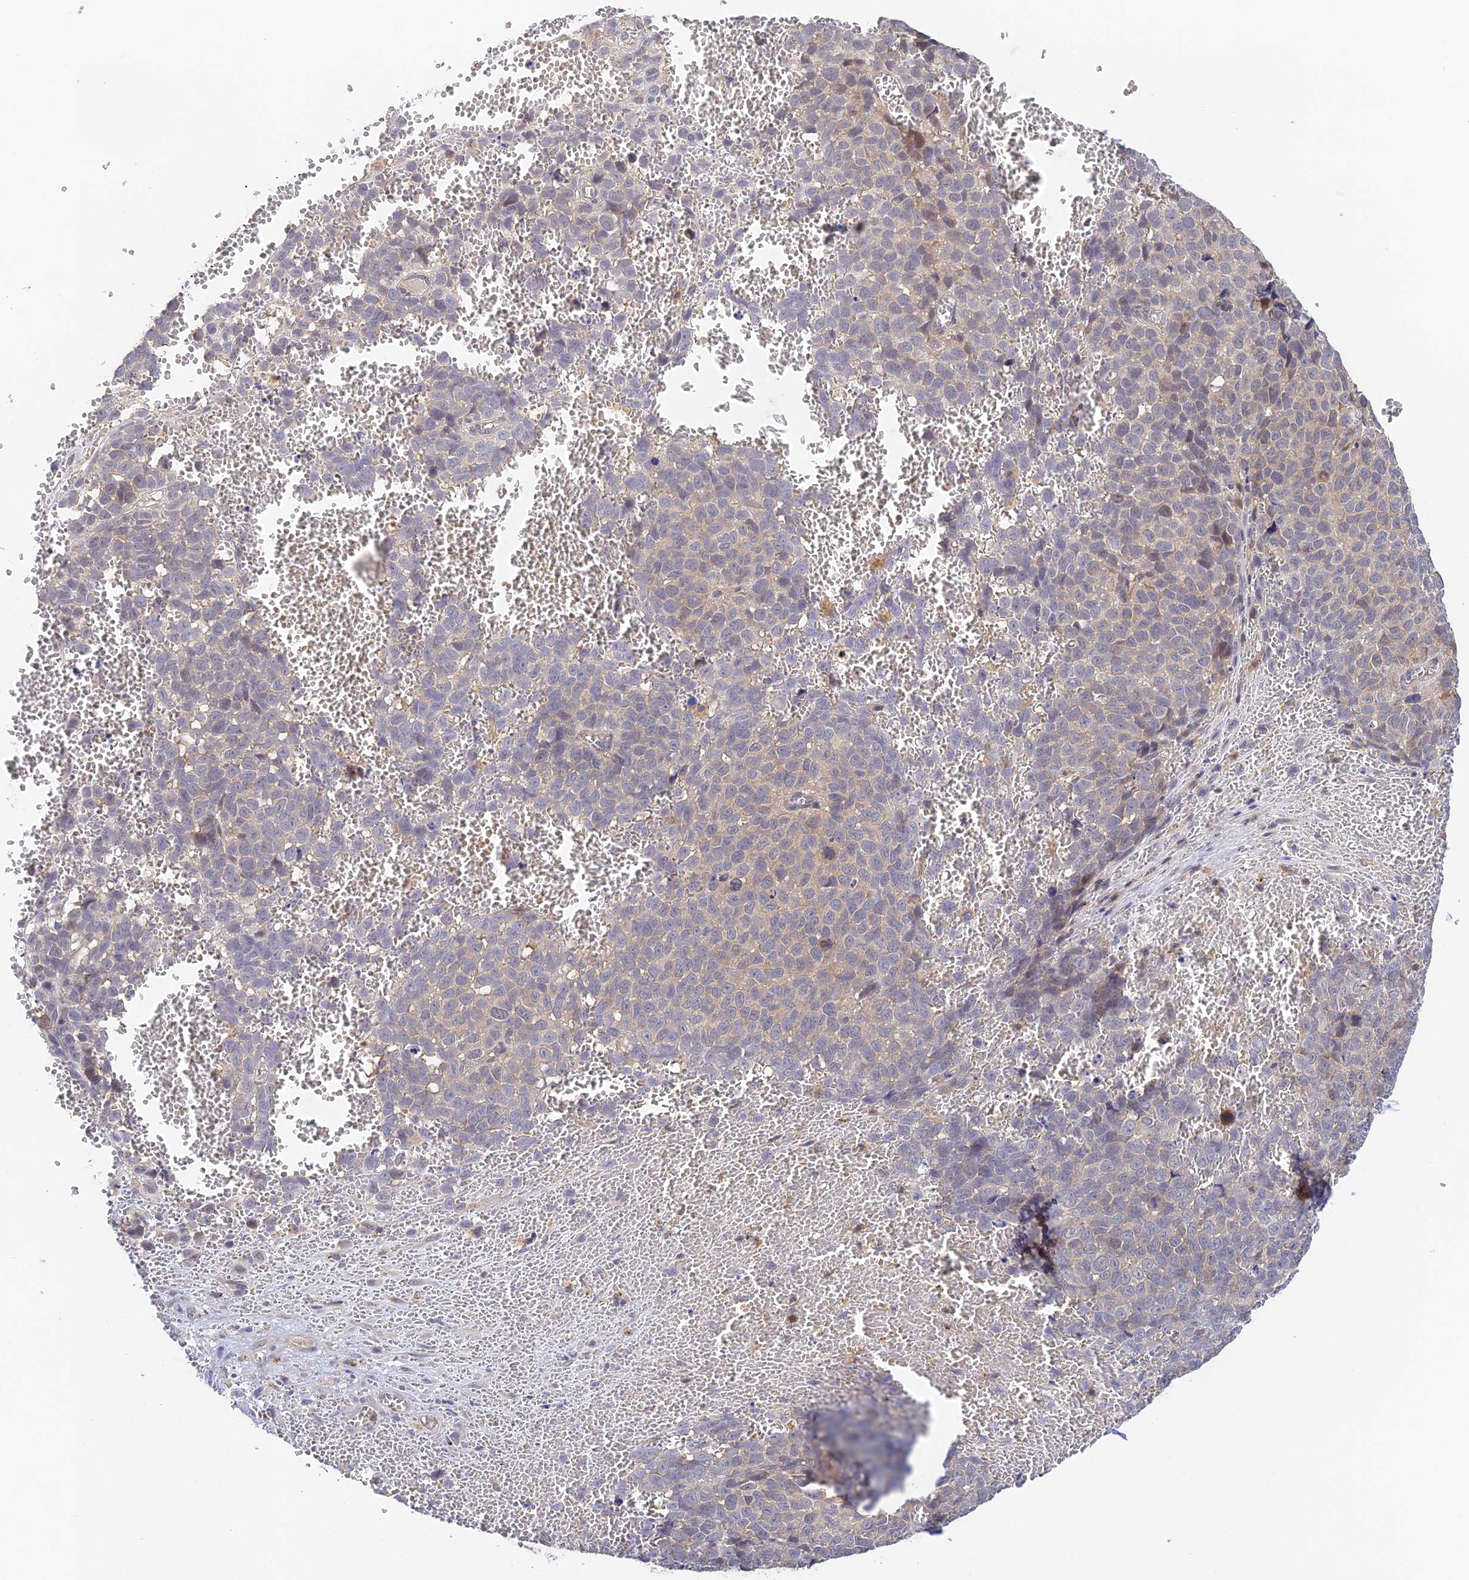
{"staining": {"intensity": "negative", "quantity": "none", "location": "none"}, "tissue": "melanoma", "cell_type": "Tumor cells", "image_type": "cancer", "snomed": [{"axis": "morphology", "description": "Malignant melanoma, NOS"}, {"axis": "topography", "description": "Nose, NOS"}], "caption": "This image is of melanoma stained with immunohistochemistry (IHC) to label a protein in brown with the nuclei are counter-stained blue. There is no positivity in tumor cells.", "gene": "CWH43", "patient": {"sex": "female", "age": 48}}